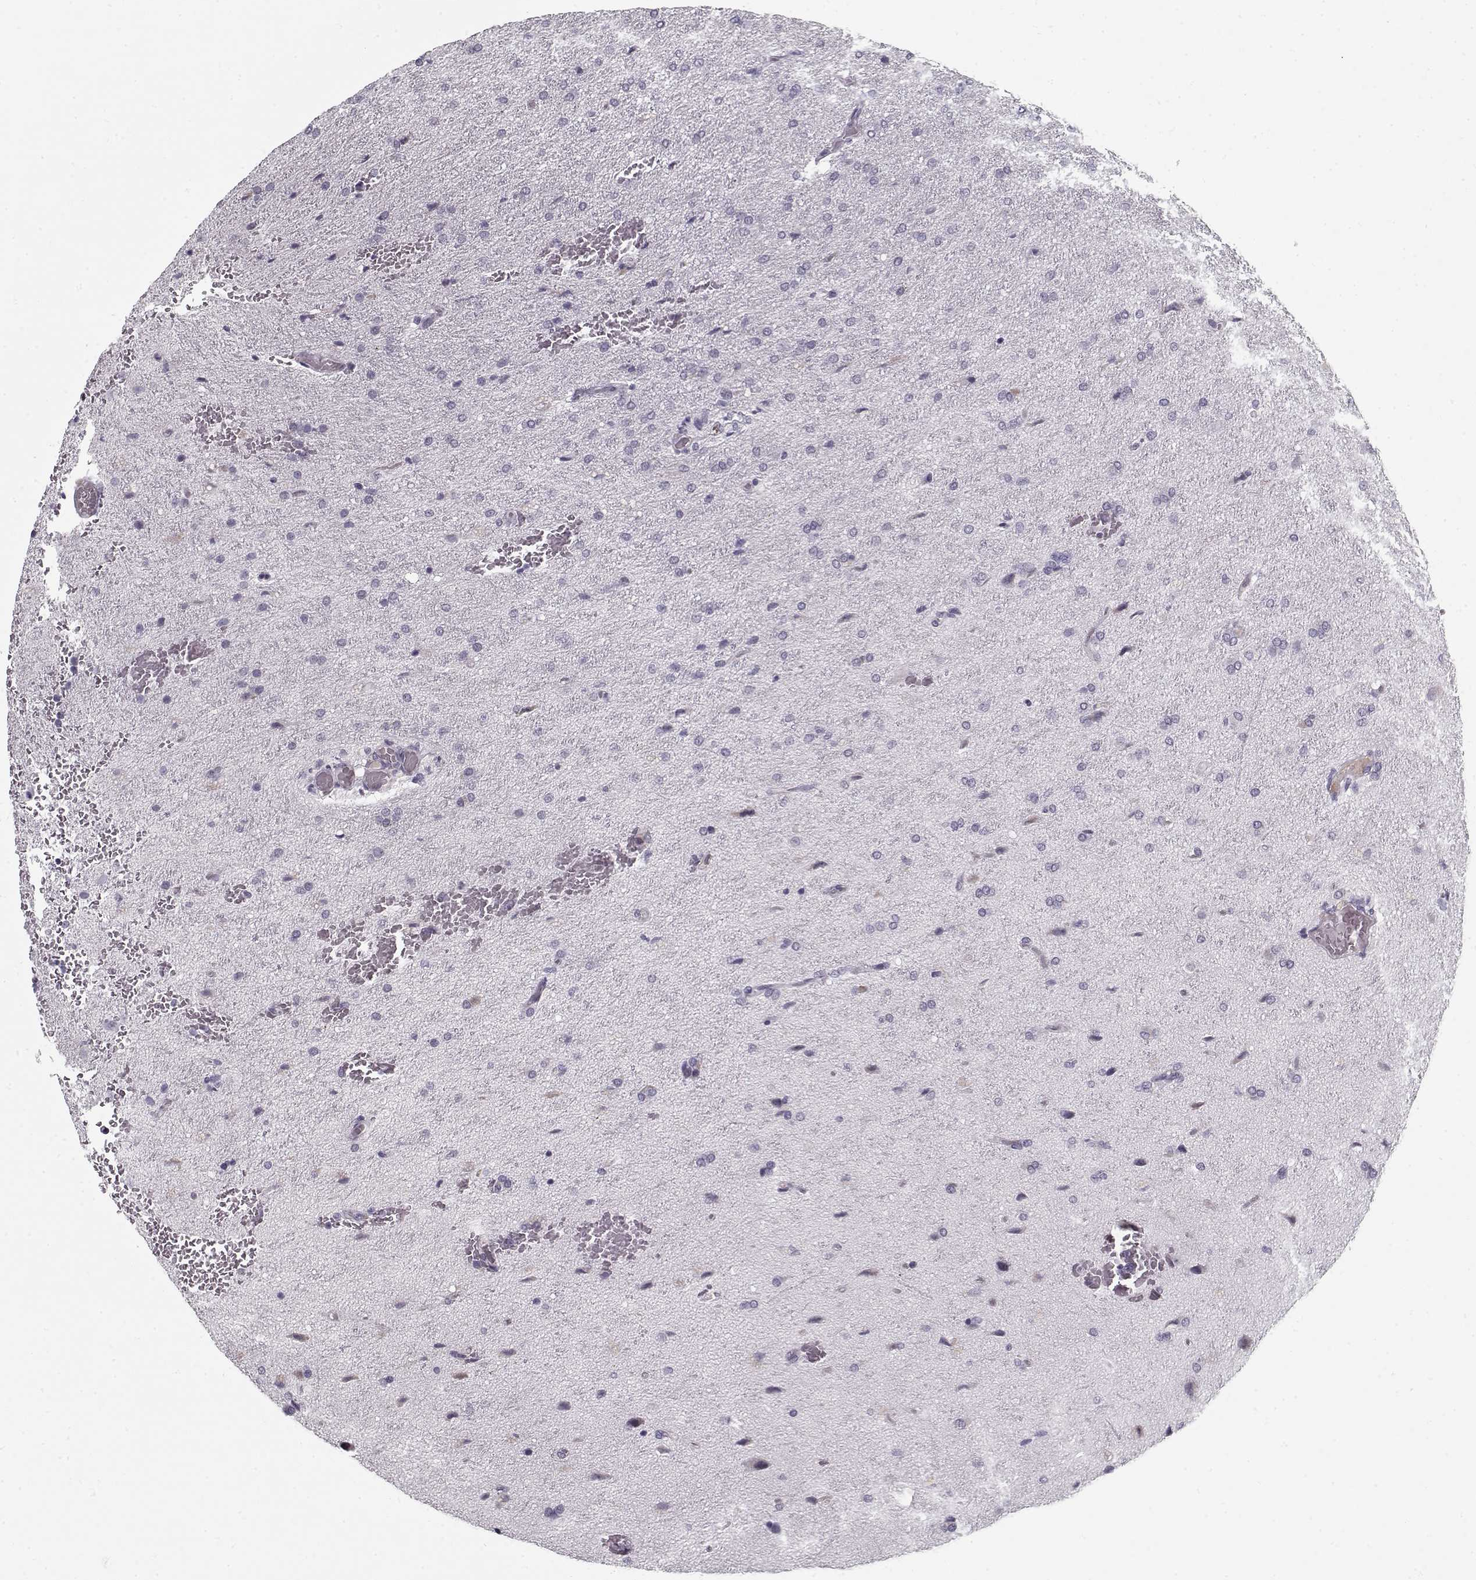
{"staining": {"intensity": "negative", "quantity": "none", "location": "none"}, "tissue": "glioma", "cell_type": "Tumor cells", "image_type": "cancer", "snomed": [{"axis": "morphology", "description": "Glioma, malignant, High grade"}, {"axis": "topography", "description": "Brain"}], "caption": "Protein analysis of glioma shows no significant staining in tumor cells.", "gene": "SPACA9", "patient": {"sex": "male", "age": 68}}